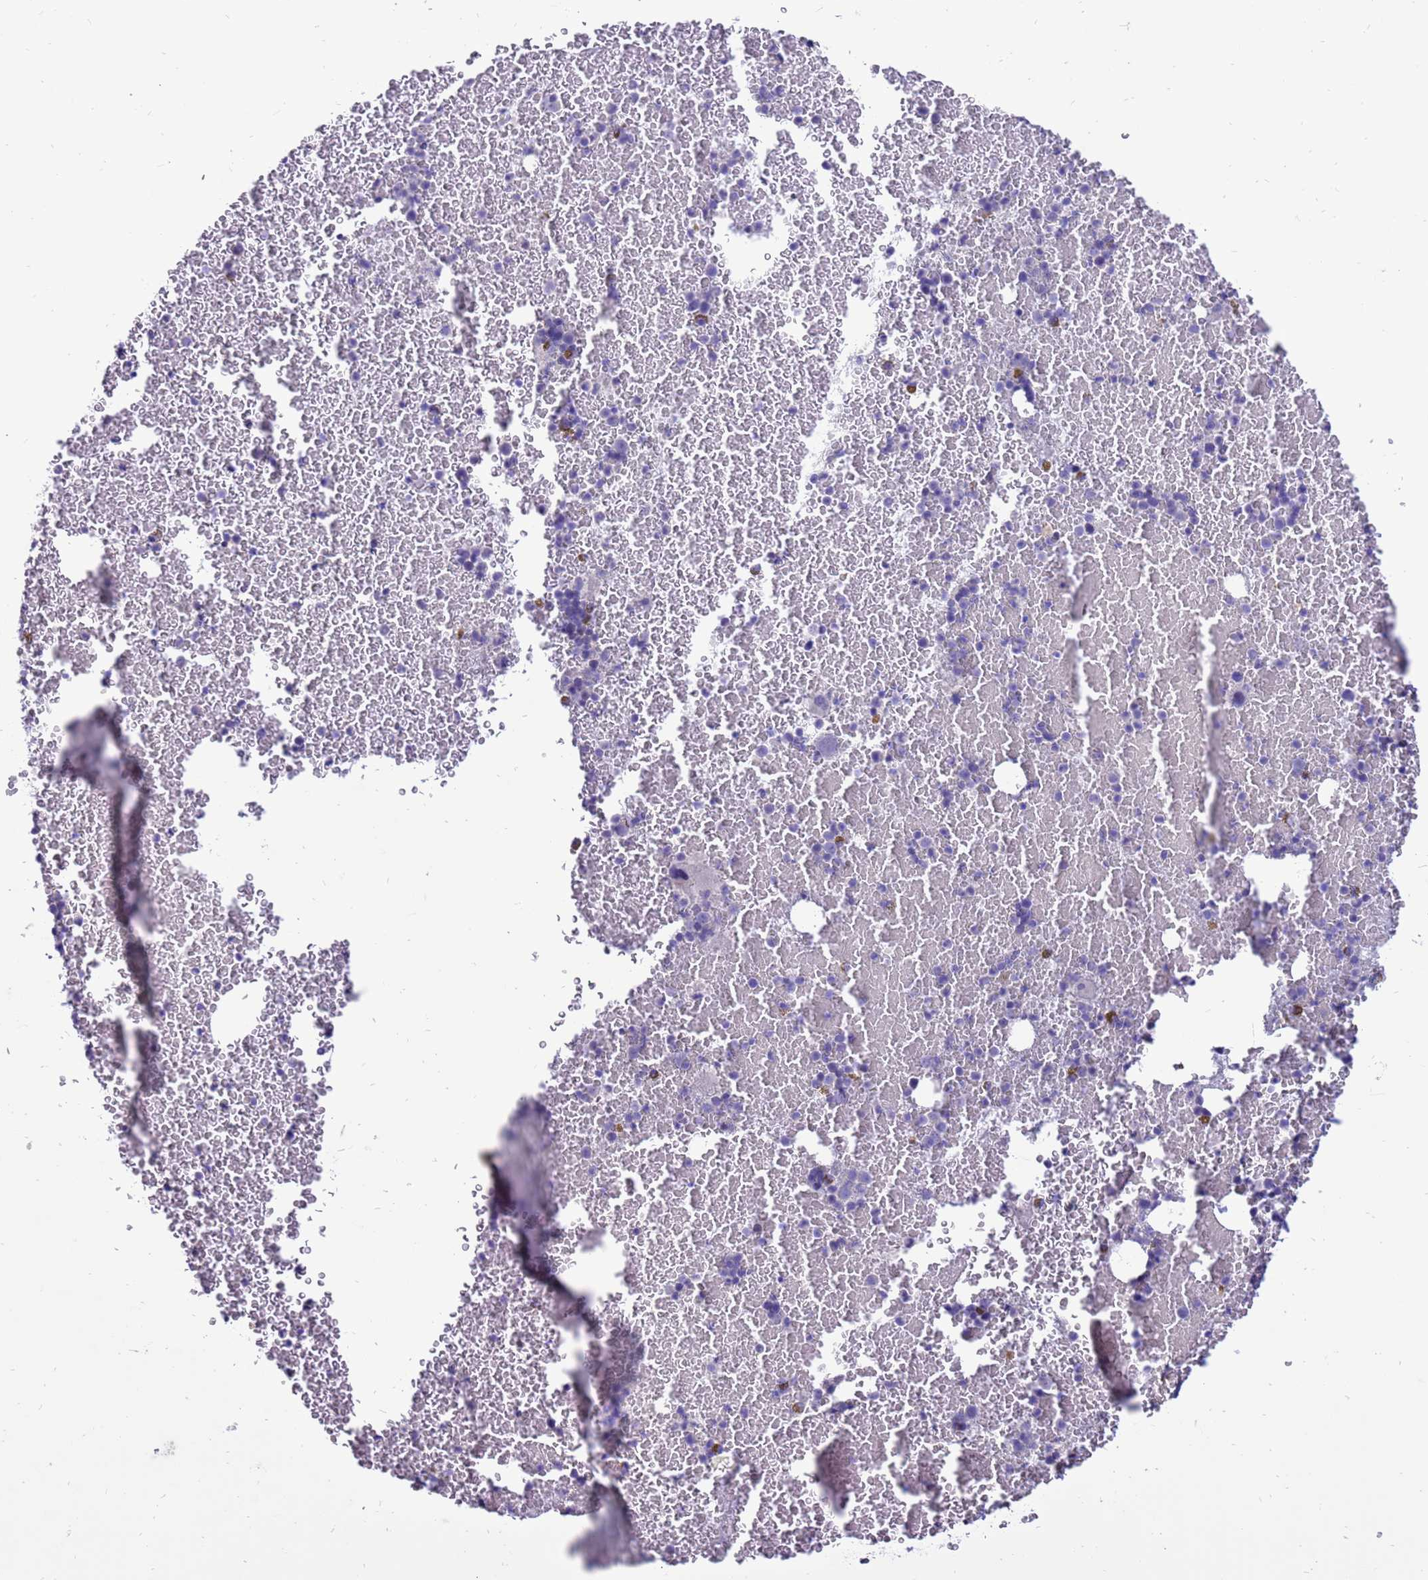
{"staining": {"intensity": "negative", "quantity": "none", "location": "none"}, "tissue": "bone marrow", "cell_type": "Hematopoietic cells", "image_type": "normal", "snomed": [{"axis": "morphology", "description": "Normal tissue, NOS"}, {"axis": "topography", "description": "Bone marrow"}], "caption": "A high-resolution photomicrograph shows immunohistochemistry (IHC) staining of normal bone marrow, which exhibits no significant expression in hematopoietic cells.", "gene": "PDE10A", "patient": {"sex": "female", "age": 48}}